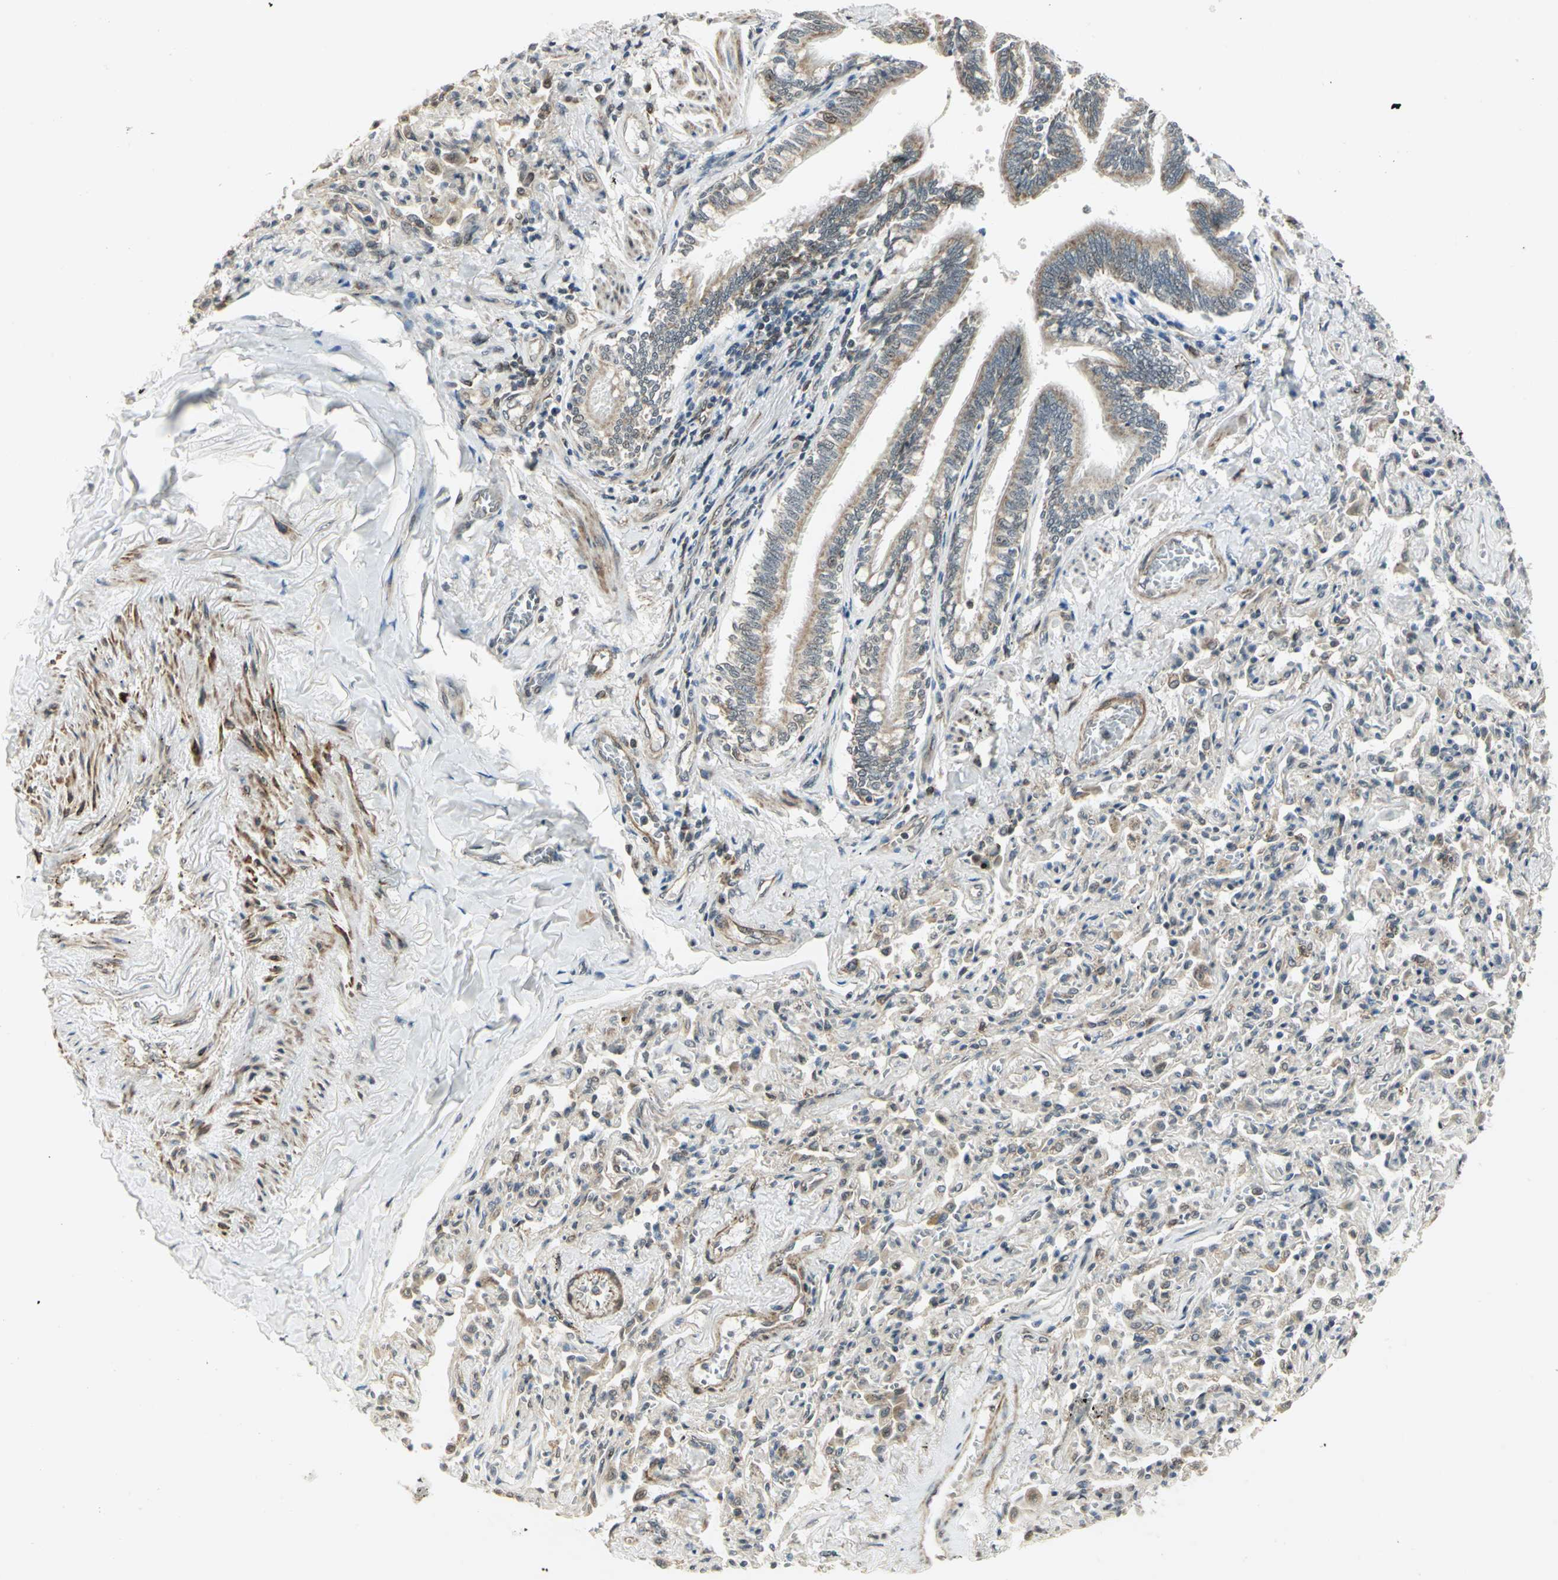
{"staining": {"intensity": "weak", "quantity": ">75%", "location": "cytoplasmic/membranous,nuclear"}, "tissue": "bronchus", "cell_type": "Respiratory epithelial cells", "image_type": "normal", "snomed": [{"axis": "morphology", "description": "Normal tissue, NOS"}, {"axis": "topography", "description": "Lung"}], "caption": "Respiratory epithelial cells demonstrate low levels of weak cytoplasmic/membranous,nuclear positivity in about >75% of cells in benign human bronchus. (DAB (3,3'-diaminobenzidine) IHC with brightfield microscopy, high magnification).", "gene": "PLAGL2", "patient": {"sex": "male", "age": 64}}